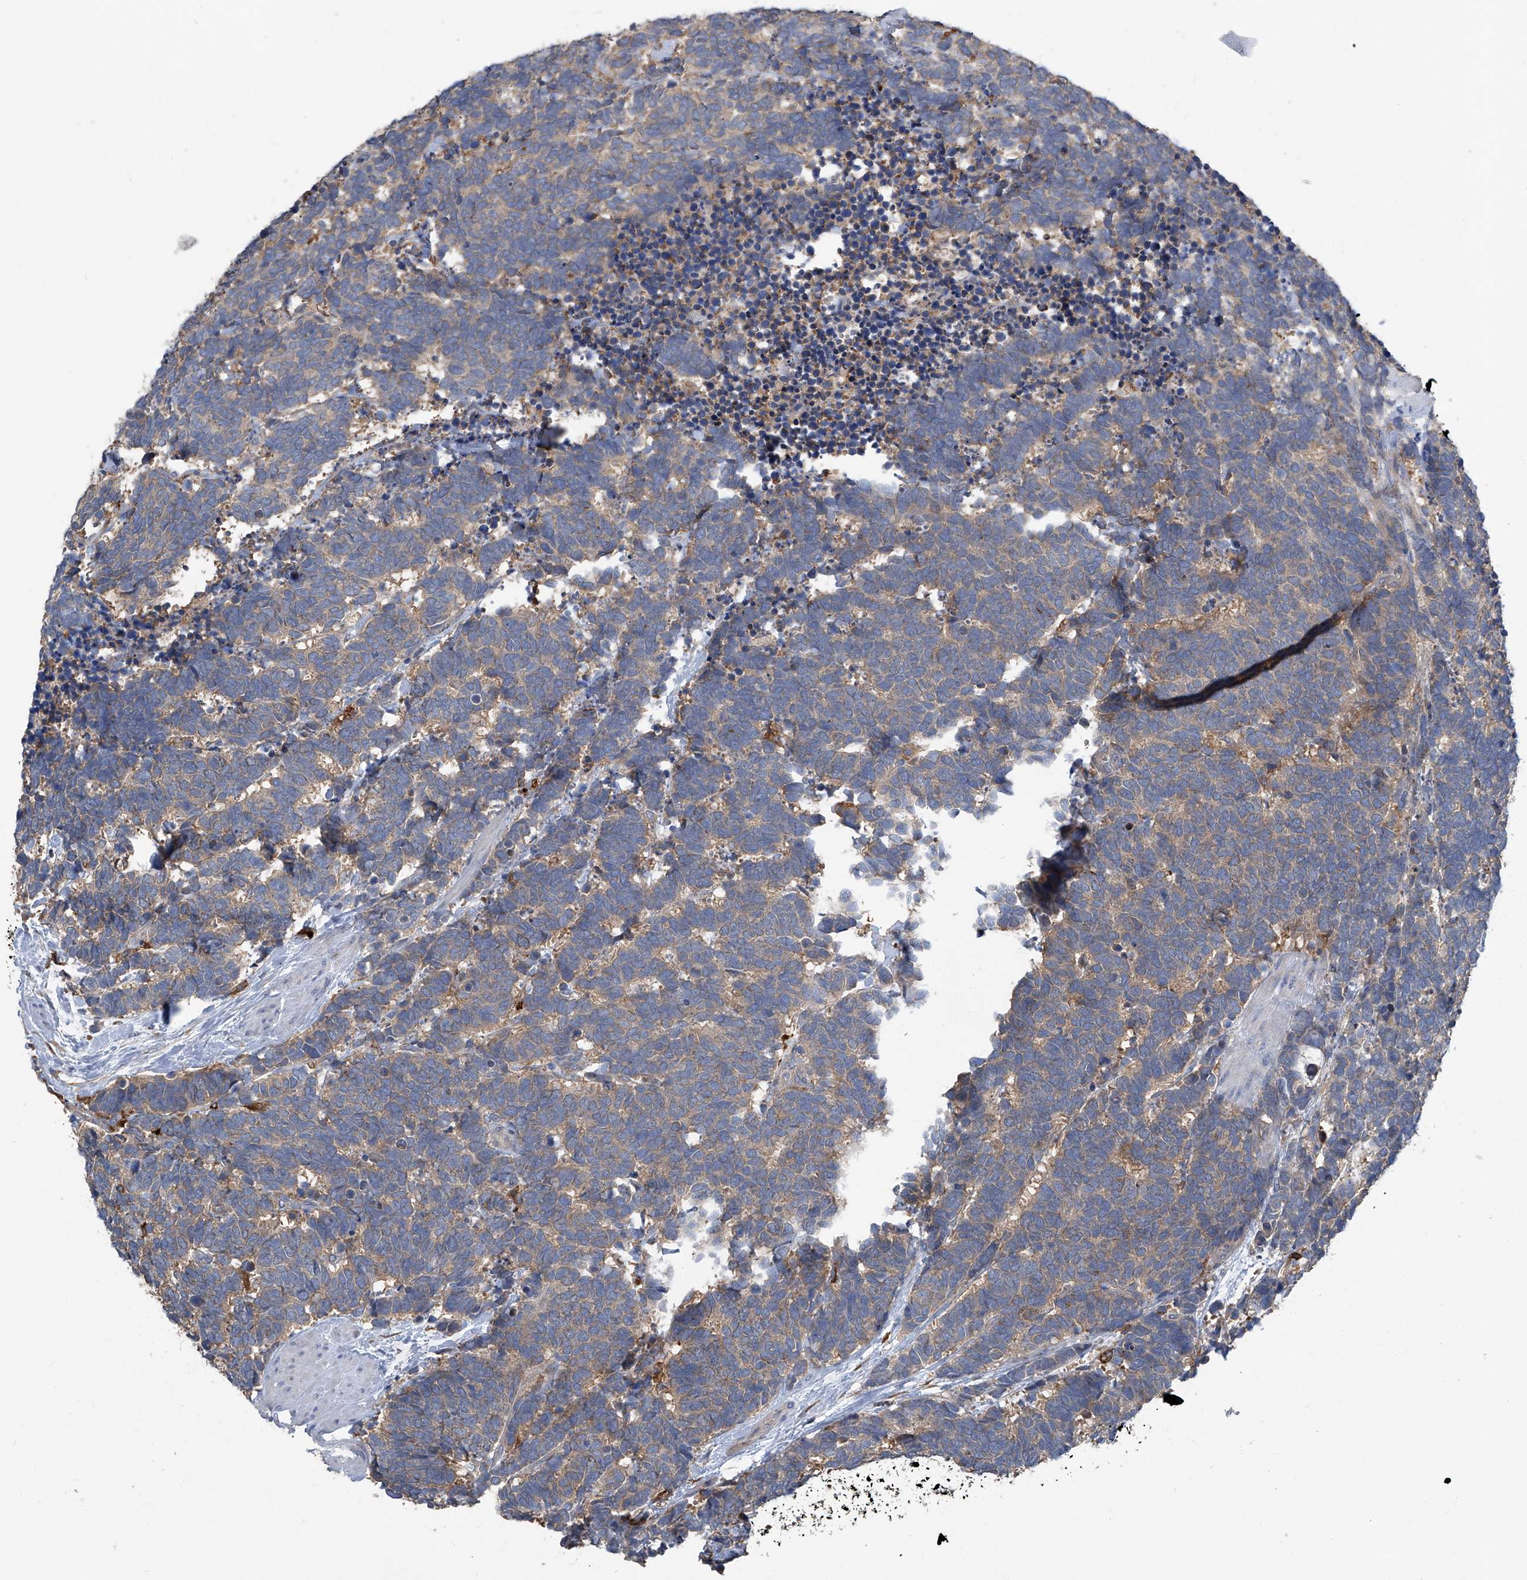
{"staining": {"intensity": "weak", "quantity": ">75%", "location": "cytoplasmic/membranous"}, "tissue": "carcinoid", "cell_type": "Tumor cells", "image_type": "cancer", "snomed": [{"axis": "morphology", "description": "Carcinoma, NOS"}, {"axis": "morphology", "description": "Carcinoid, malignant, NOS"}, {"axis": "topography", "description": "Urinary bladder"}], "caption": "Immunohistochemical staining of human carcinoma exhibits low levels of weak cytoplasmic/membranous expression in about >75% of tumor cells.", "gene": "FAM167A", "patient": {"sex": "male", "age": 57}}